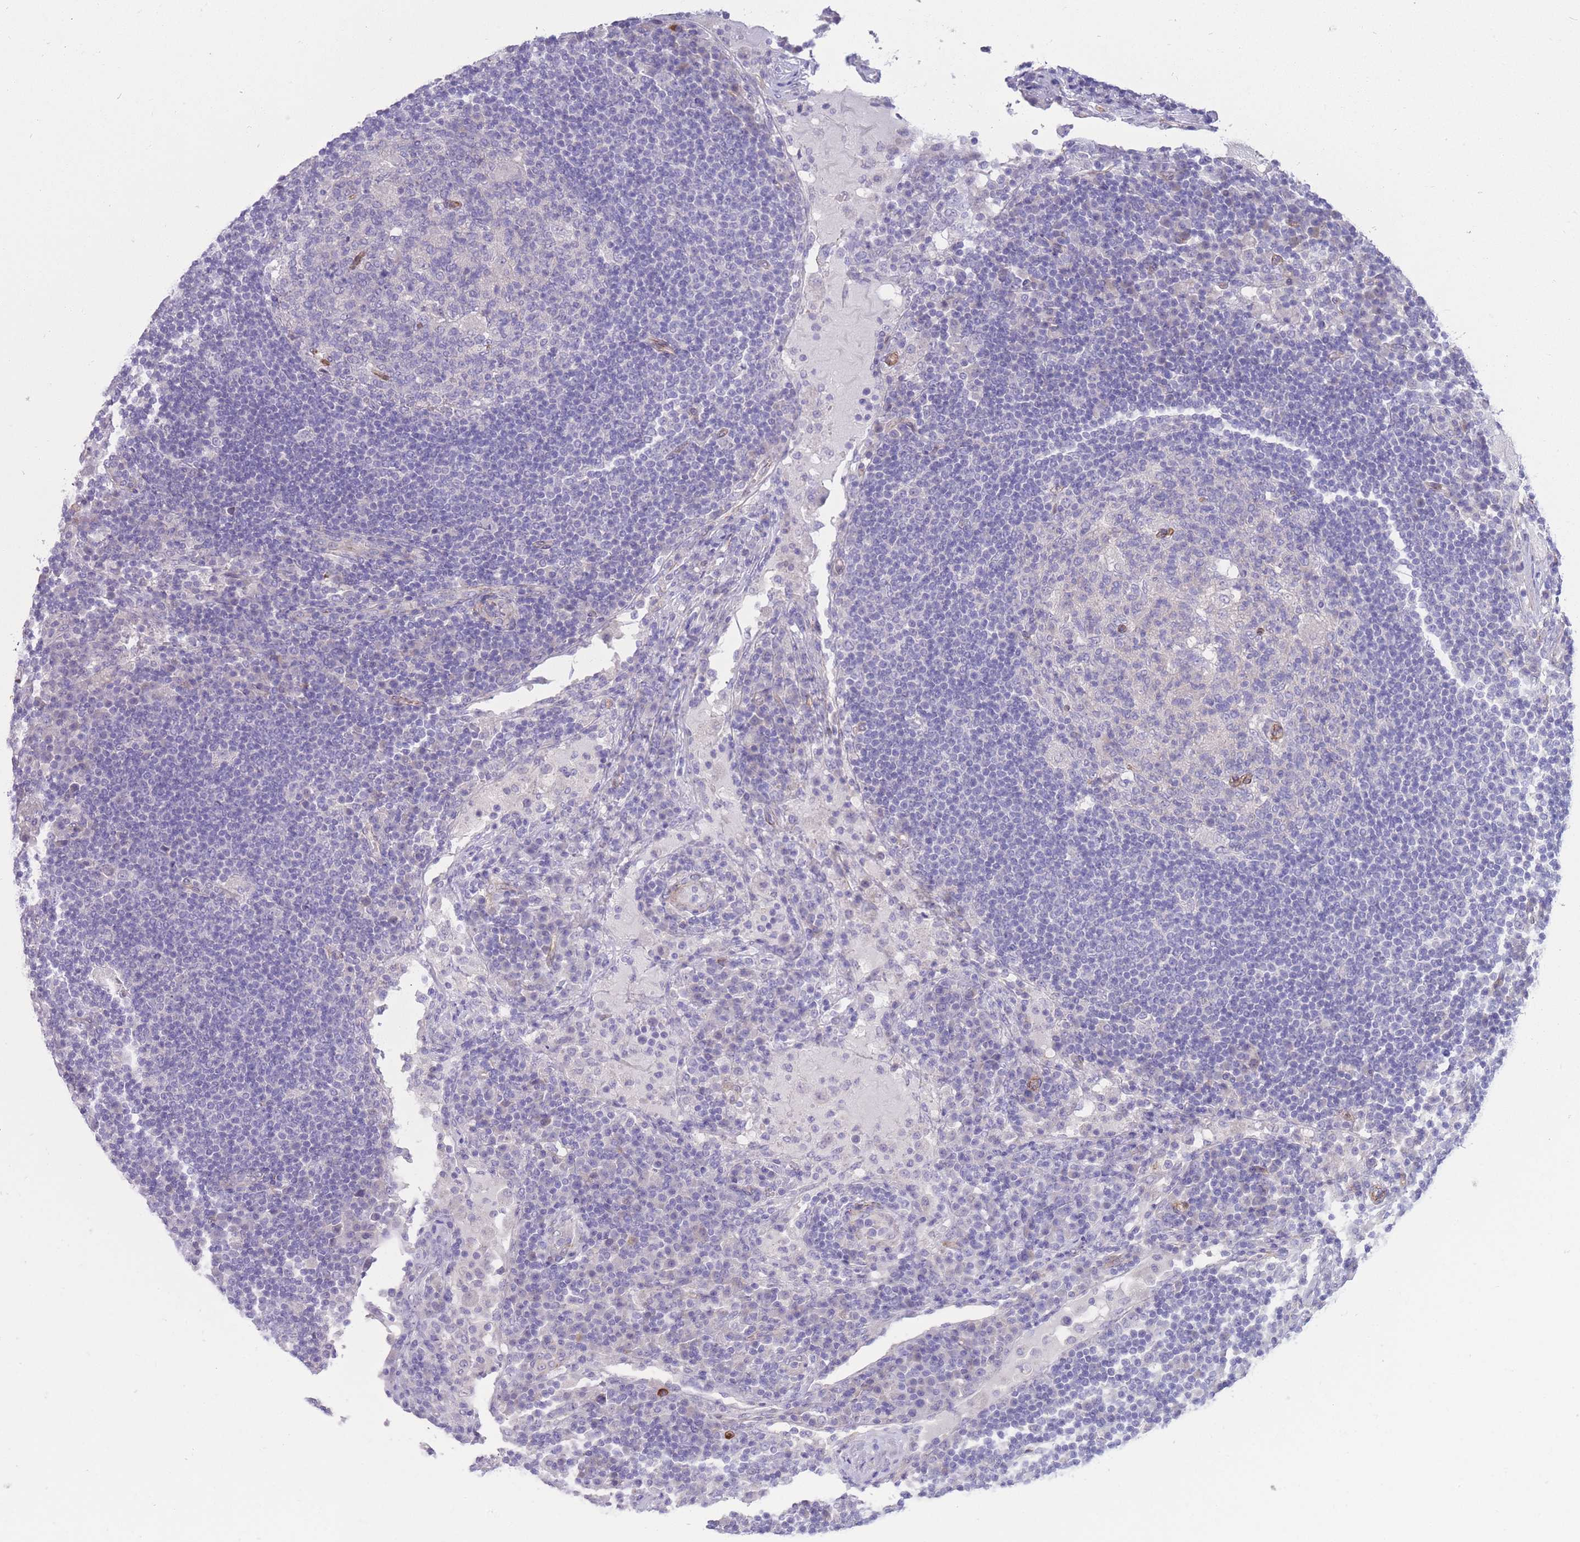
{"staining": {"intensity": "negative", "quantity": "none", "location": "none"}, "tissue": "lymph node", "cell_type": "Germinal center cells", "image_type": "normal", "snomed": [{"axis": "morphology", "description": "Normal tissue, NOS"}, {"axis": "topography", "description": "Lymph node"}], "caption": "Immunohistochemistry histopathology image of benign lymph node stained for a protein (brown), which reveals no staining in germinal center cells.", "gene": "RGS11", "patient": {"sex": "female", "age": 53}}